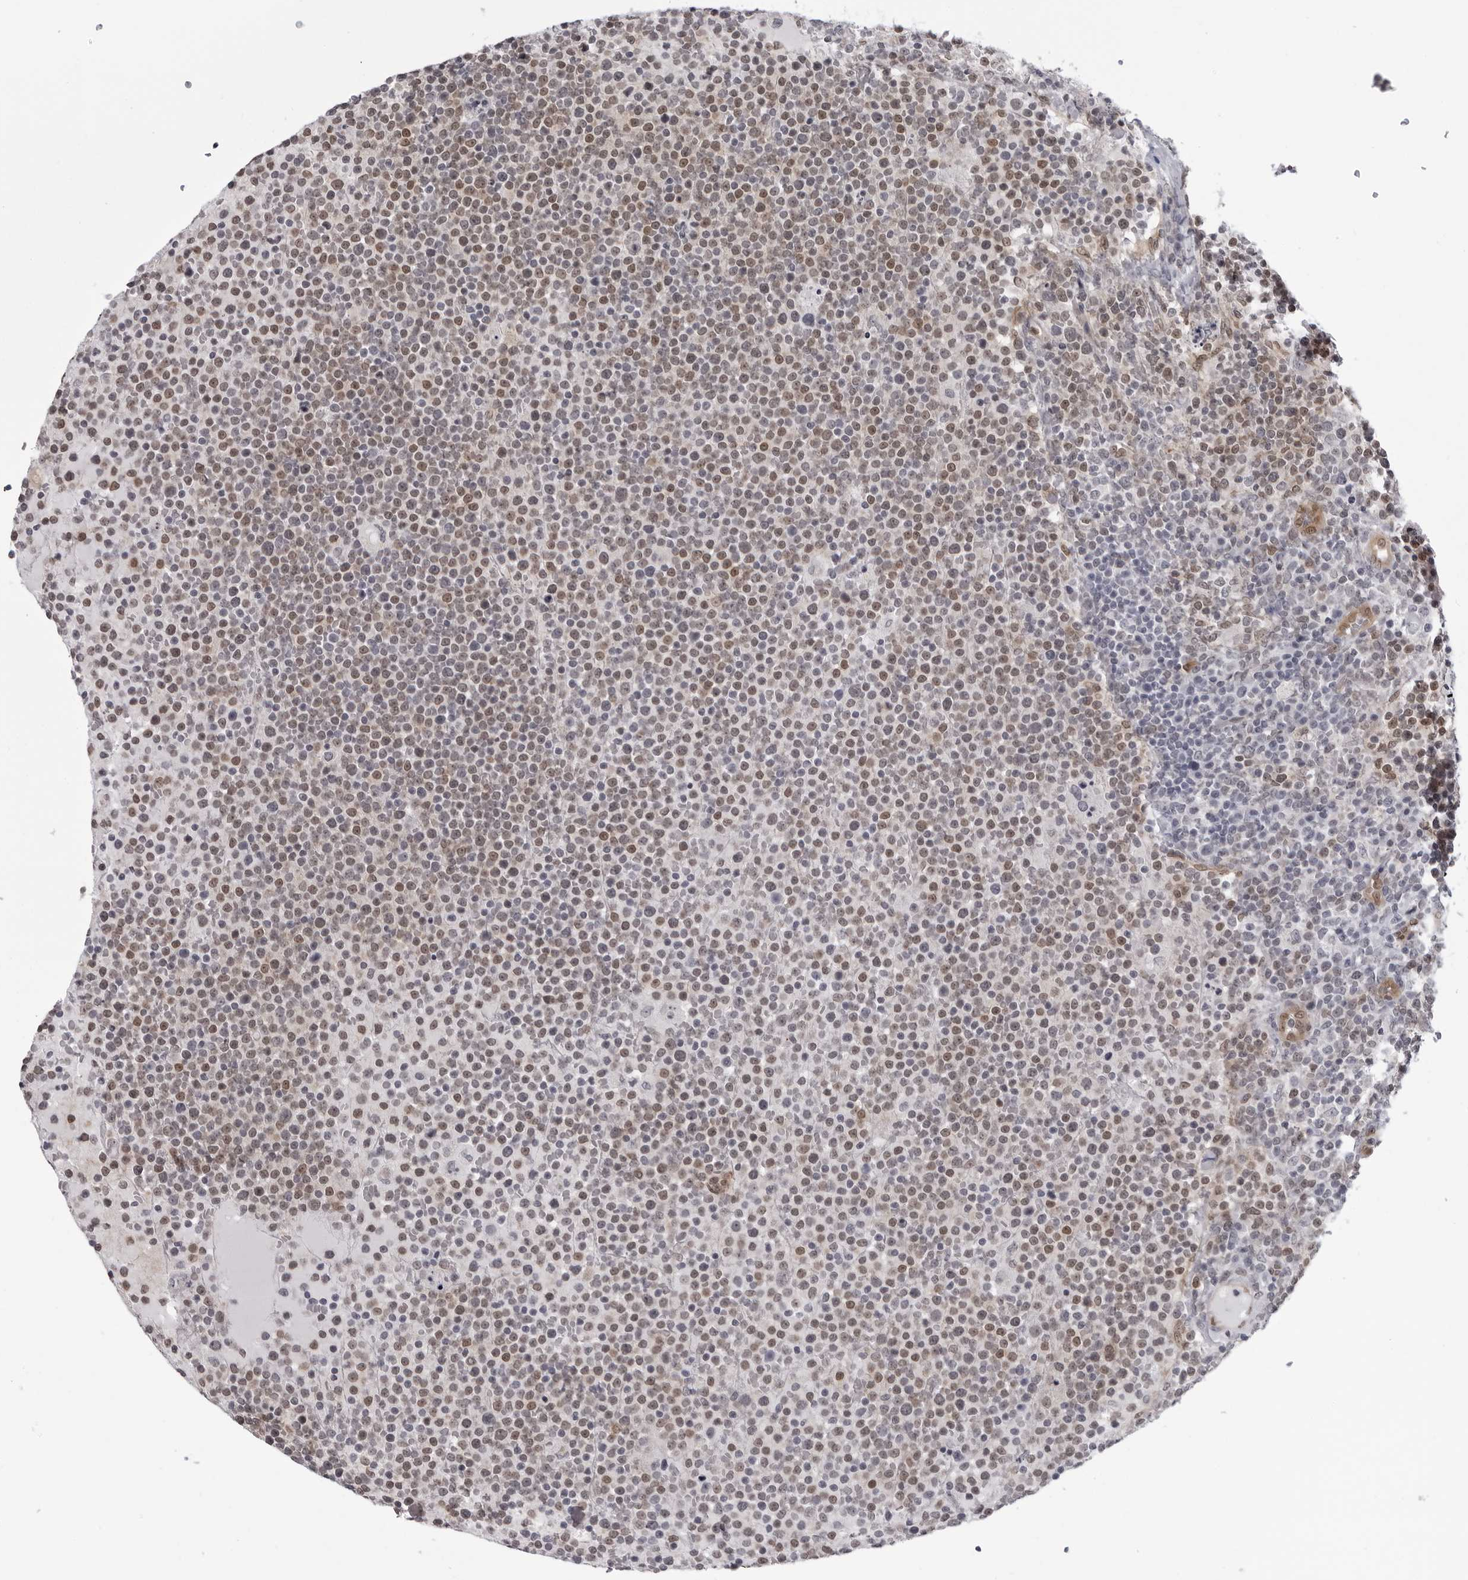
{"staining": {"intensity": "moderate", "quantity": "25%-75%", "location": "nuclear"}, "tissue": "lymphoma", "cell_type": "Tumor cells", "image_type": "cancer", "snomed": [{"axis": "morphology", "description": "Malignant lymphoma, non-Hodgkin's type, High grade"}, {"axis": "topography", "description": "Lymph node"}], "caption": "Tumor cells demonstrate medium levels of moderate nuclear expression in approximately 25%-75% of cells in human malignant lymphoma, non-Hodgkin's type (high-grade). (DAB (3,3'-diaminobenzidine) IHC with brightfield microscopy, high magnification).", "gene": "MAPK12", "patient": {"sex": "male", "age": 61}}